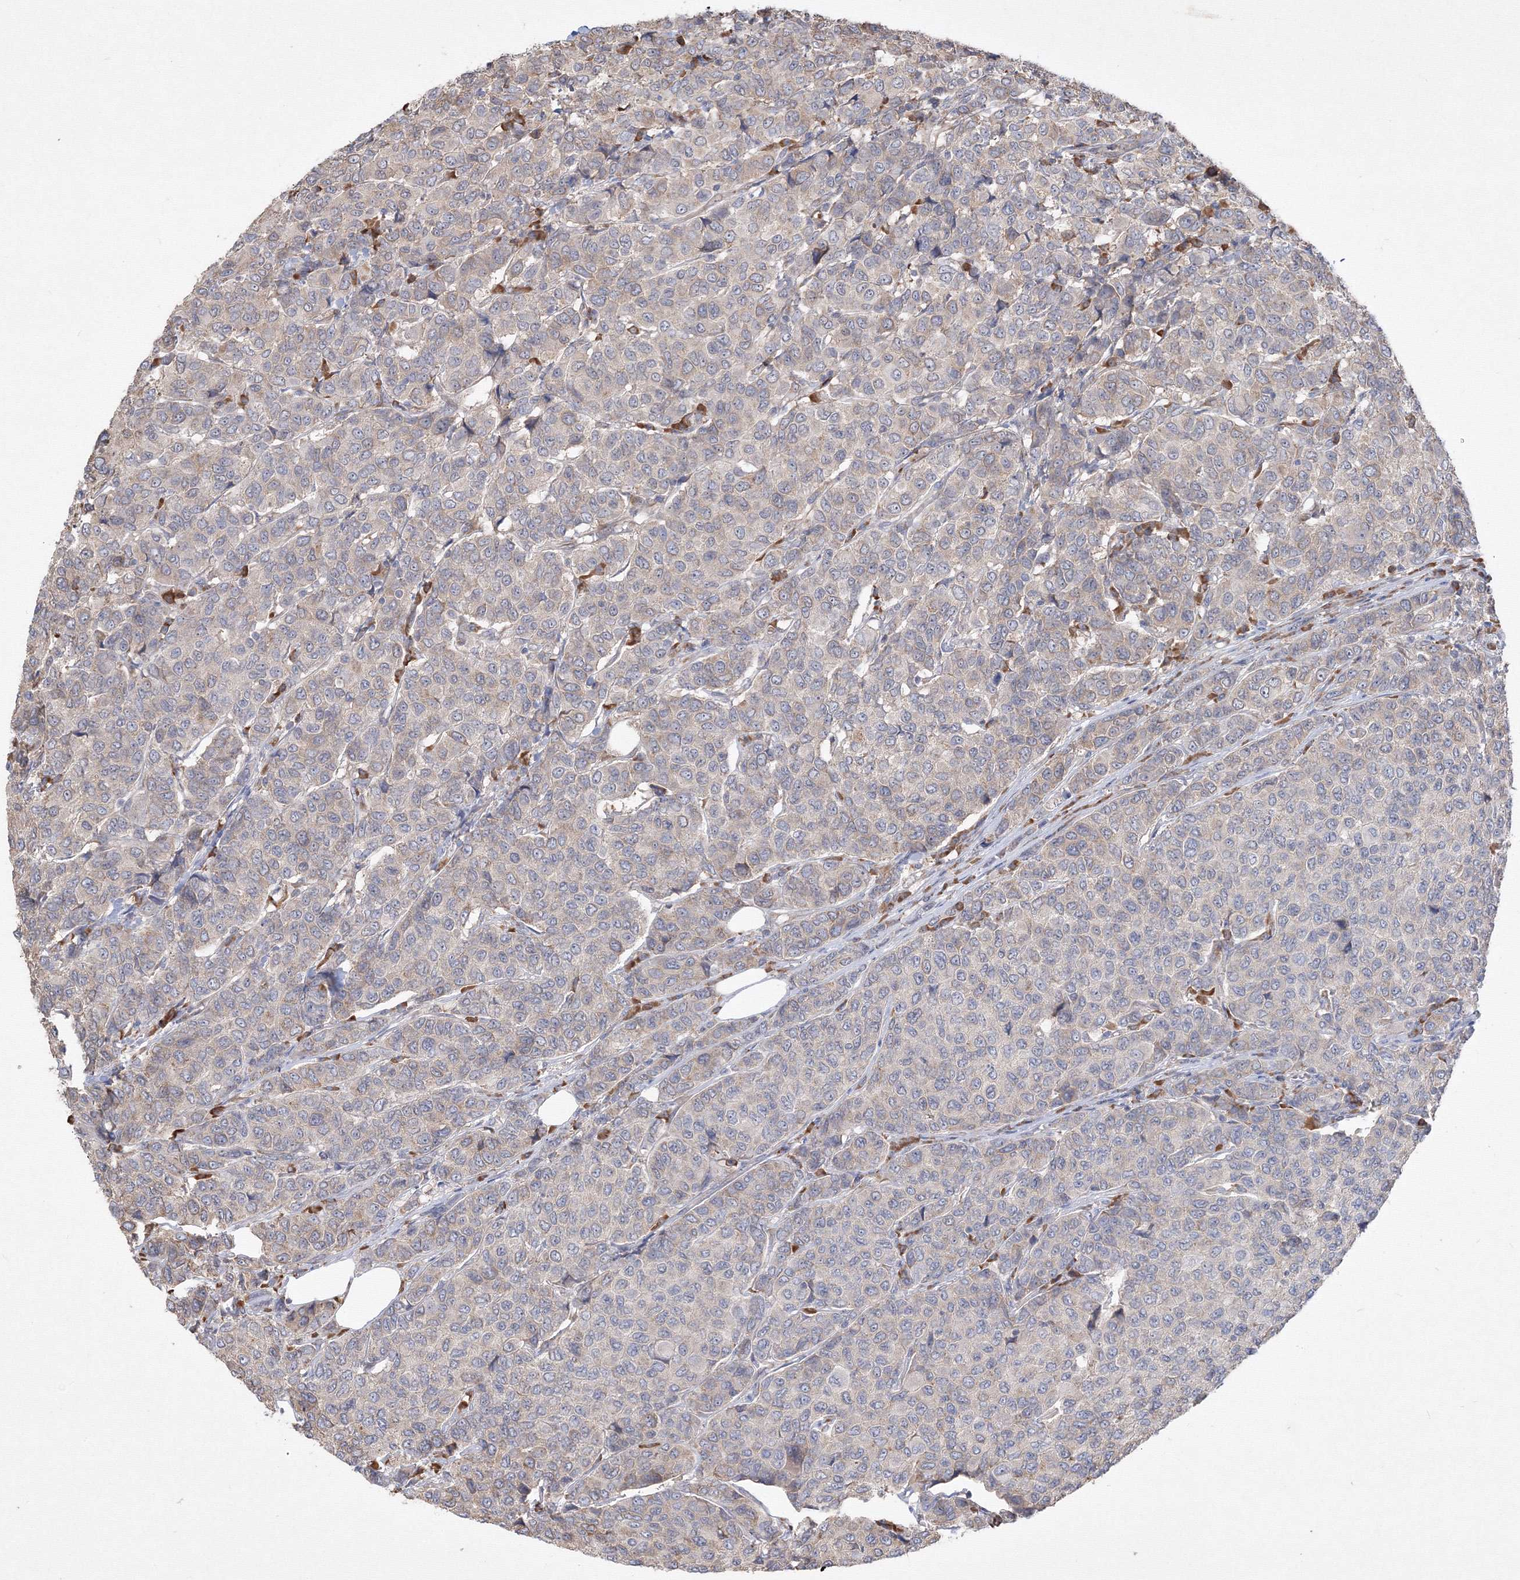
{"staining": {"intensity": "negative", "quantity": "none", "location": "none"}, "tissue": "breast cancer", "cell_type": "Tumor cells", "image_type": "cancer", "snomed": [{"axis": "morphology", "description": "Duct carcinoma"}, {"axis": "topography", "description": "Breast"}], "caption": "This is an immunohistochemistry micrograph of human breast invasive ductal carcinoma. There is no positivity in tumor cells.", "gene": "FBXL8", "patient": {"sex": "female", "age": 55}}